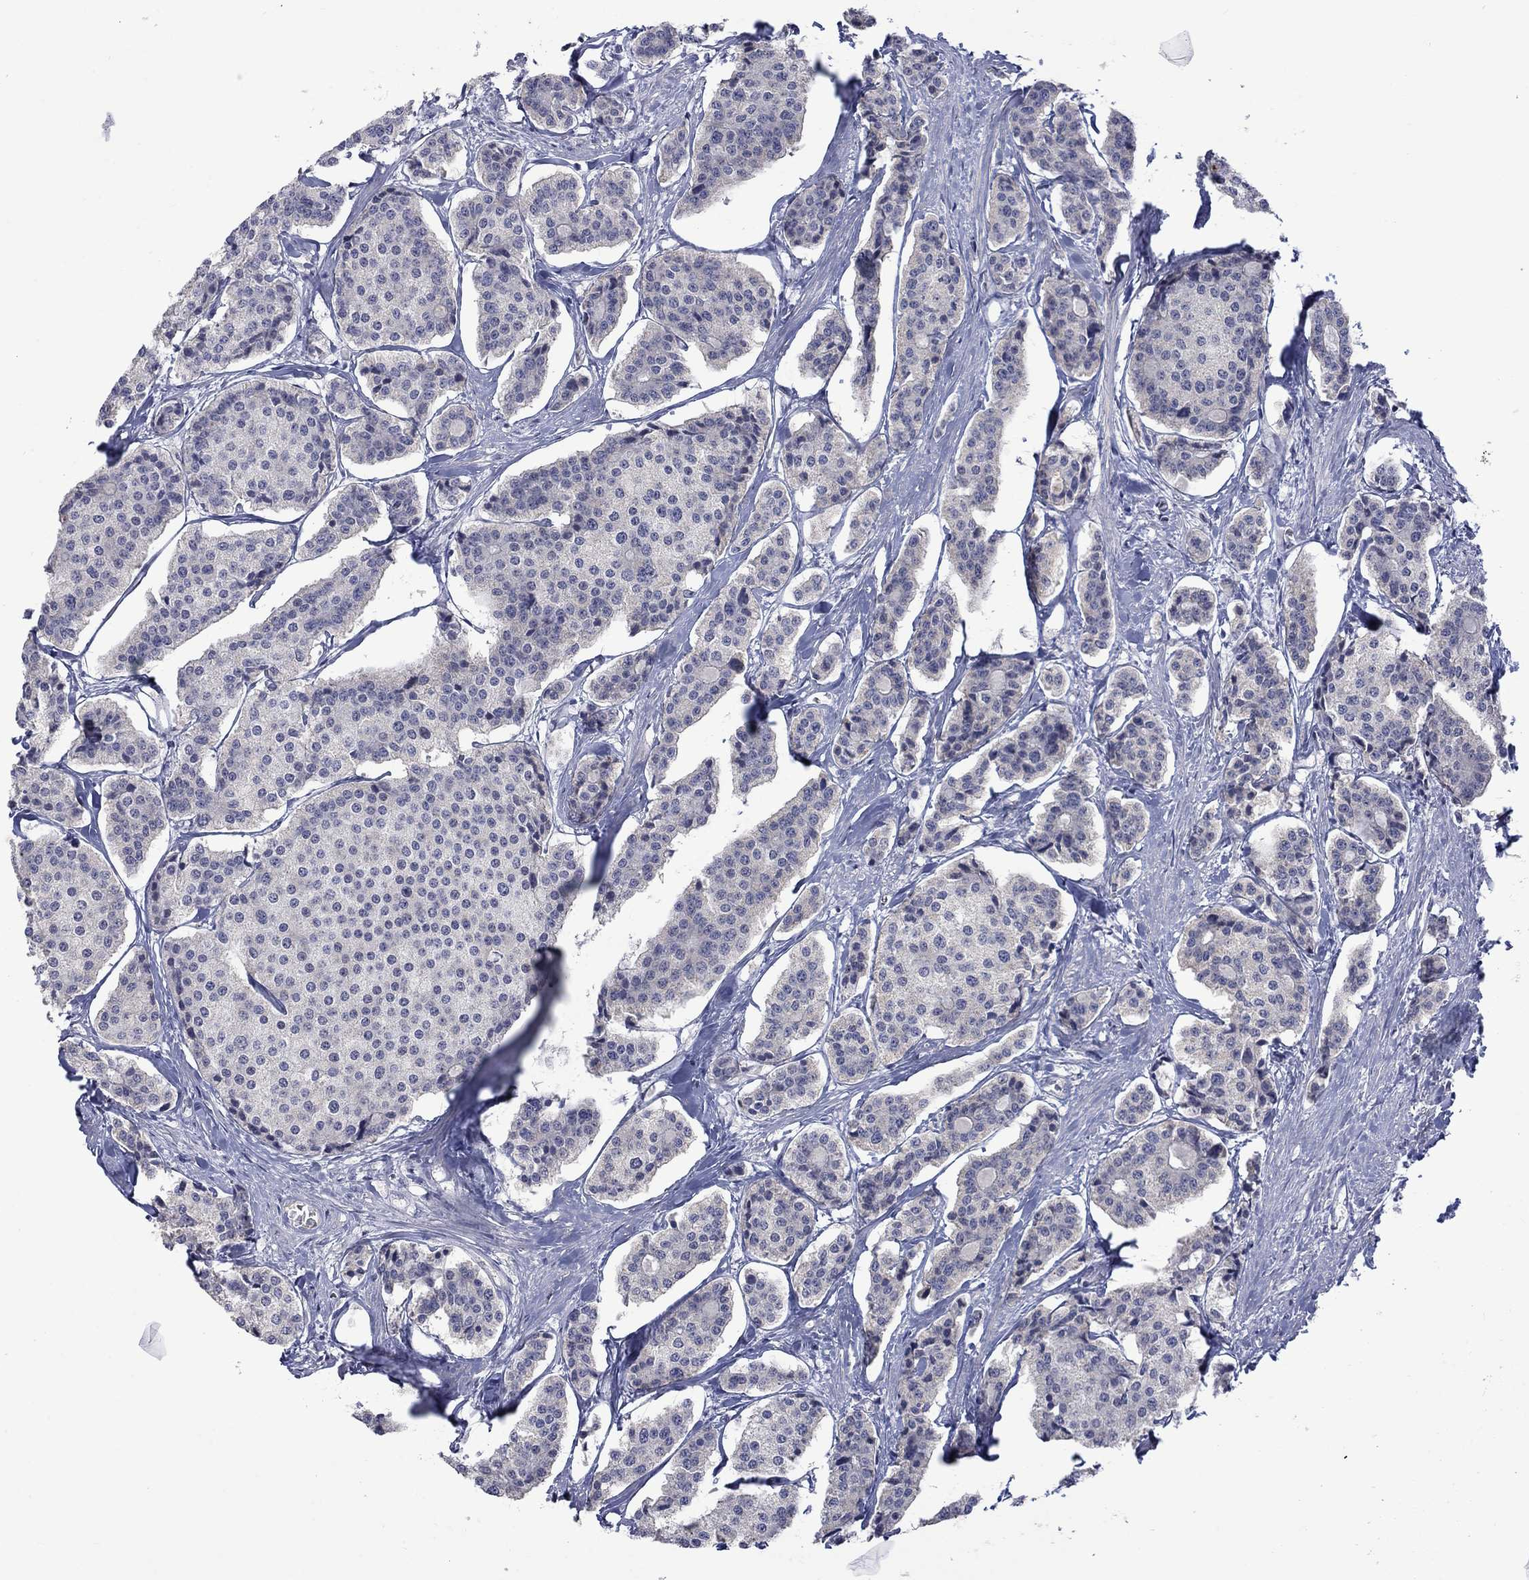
{"staining": {"intensity": "negative", "quantity": "none", "location": "none"}, "tissue": "carcinoid", "cell_type": "Tumor cells", "image_type": "cancer", "snomed": [{"axis": "morphology", "description": "Carcinoid, malignant, NOS"}, {"axis": "topography", "description": "Small intestine"}], "caption": "Carcinoid was stained to show a protein in brown. There is no significant staining in tumor cells.", "gene": "KCNJ16", "patient": {"sex": "female", "age": 65}}